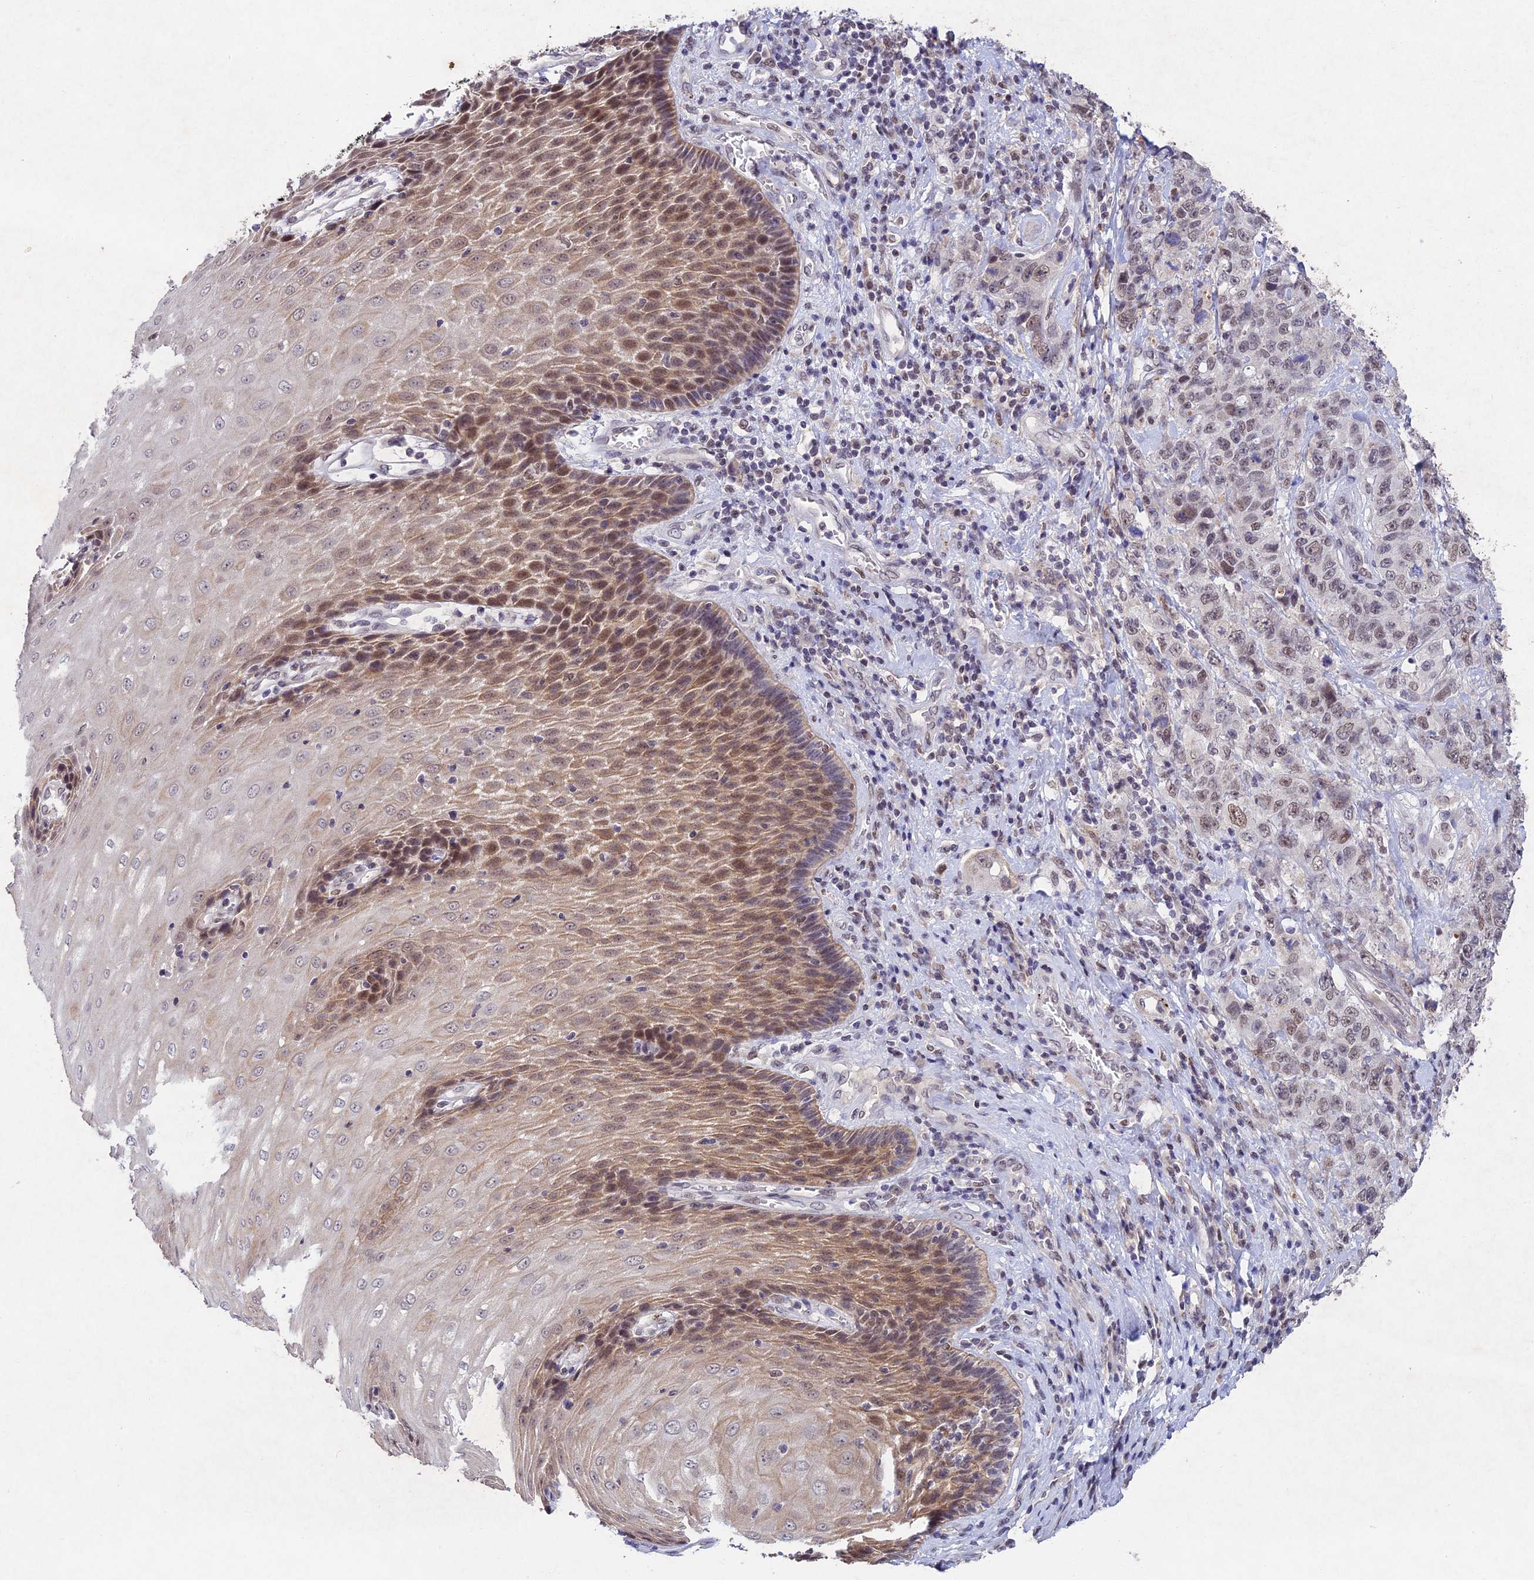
{"staining": {"intensity": "weak", "quantity": "<25%", "location": "nuclear"}, "tissue": "stomach cancer", "cell_type": "Tumor cells", "image_type": "cancer", "snomed": [{"axis": "morphology", "description": "Adenocarcinoma, NOS"}, {"axis": "topography", "description": "Stomach"}], "caption": "DAB (3,3'-diaminobenzidine) immunohistochemical staining of human stomach cancer shows no significant staining in tumor cells.", "gene": "RAVER1", "patient": {"sex": "male", "age": 48}}